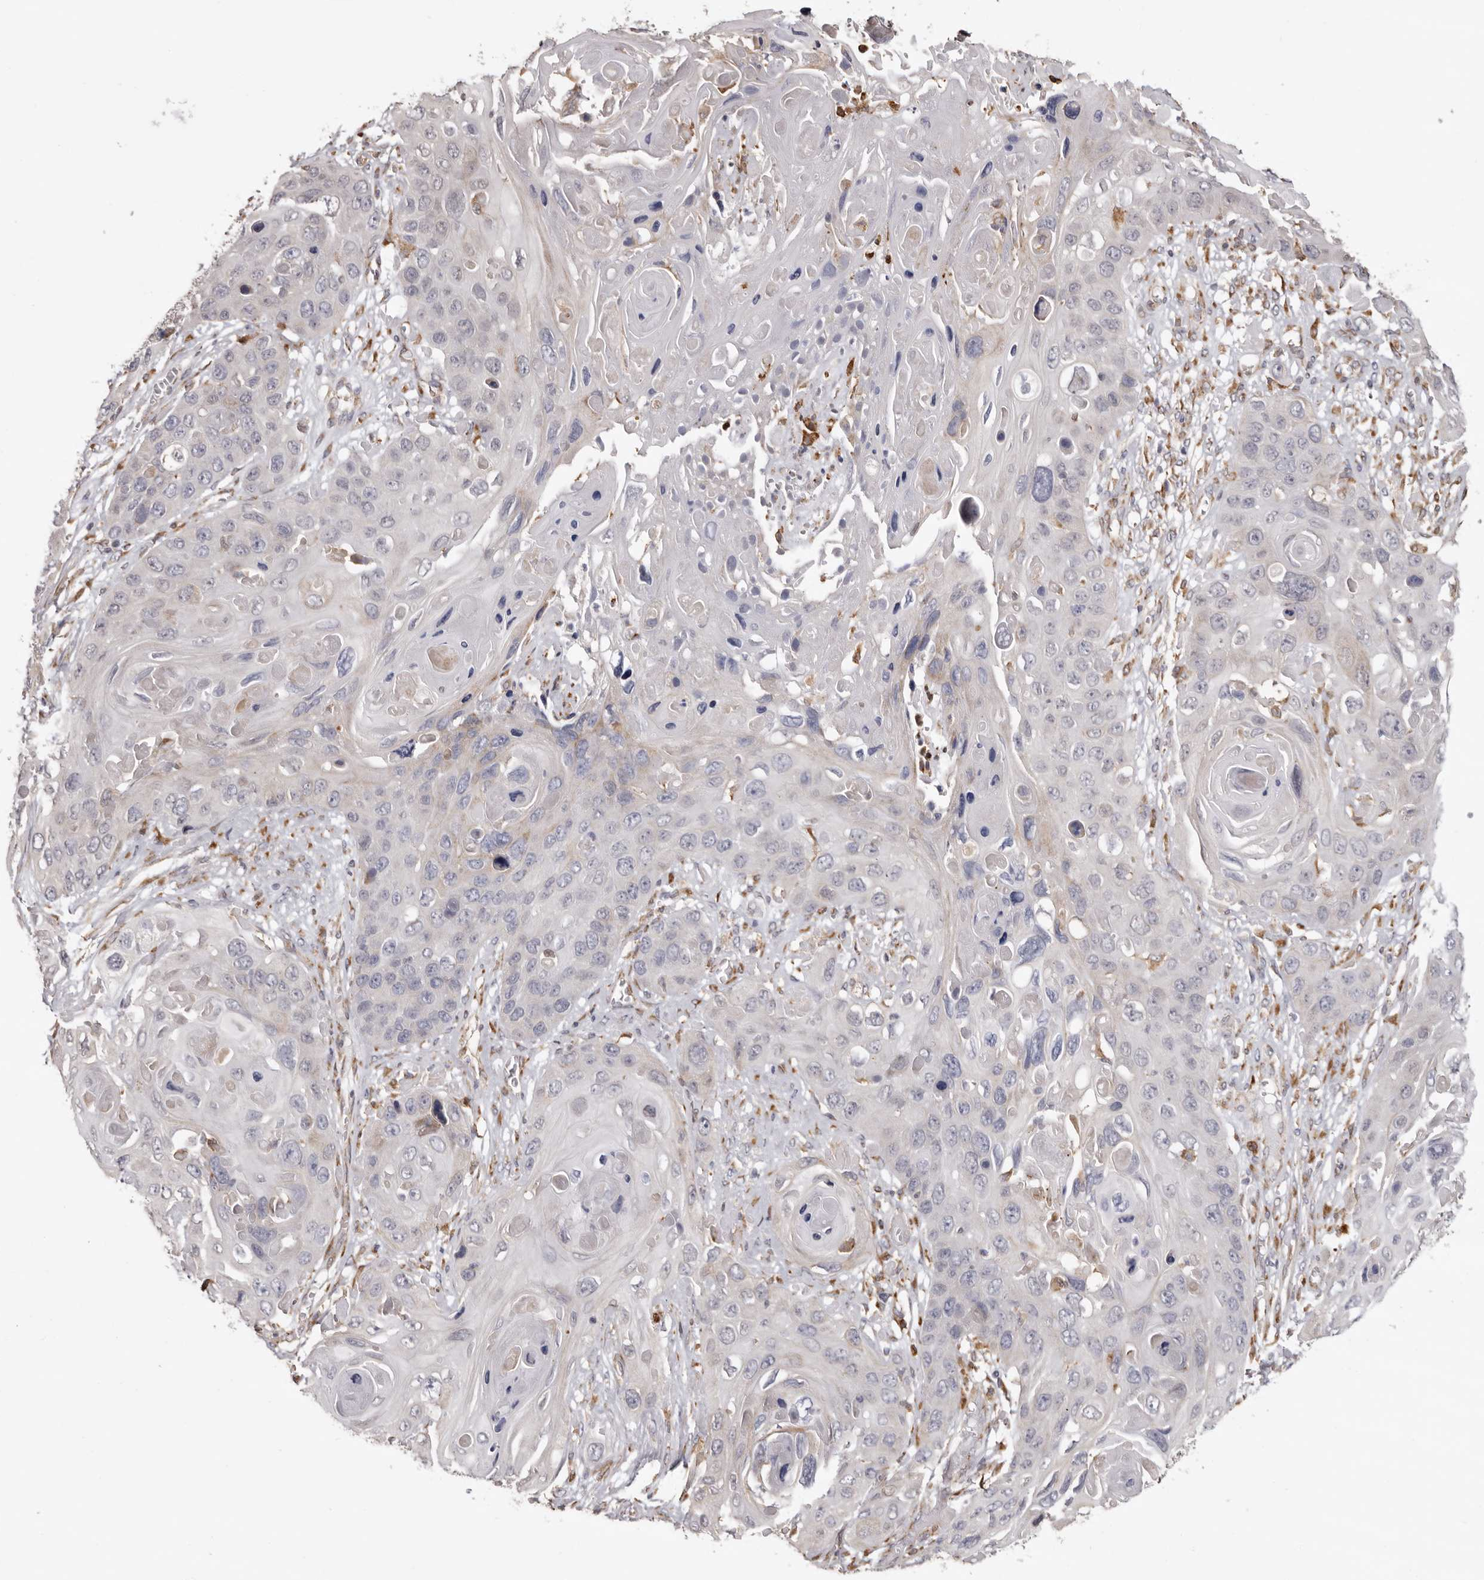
{"staining": {"intensity": "negative", "quantity": "none", "location": "none"}, "tissue": "skin cancer", "cell_type": "Tumor cells", "image_type": "cancer", "snomed": [{"axis": "morphology", "description": "Squamous cell carcinoma, NOS"}, {"axis": "topography", "description": "Skin"}], "caption": "Protein analysis of skin cancer displays no significant staining in tumor cells.", "gene": "PIGX", "patient": {"sex": "male", "age": 55}}